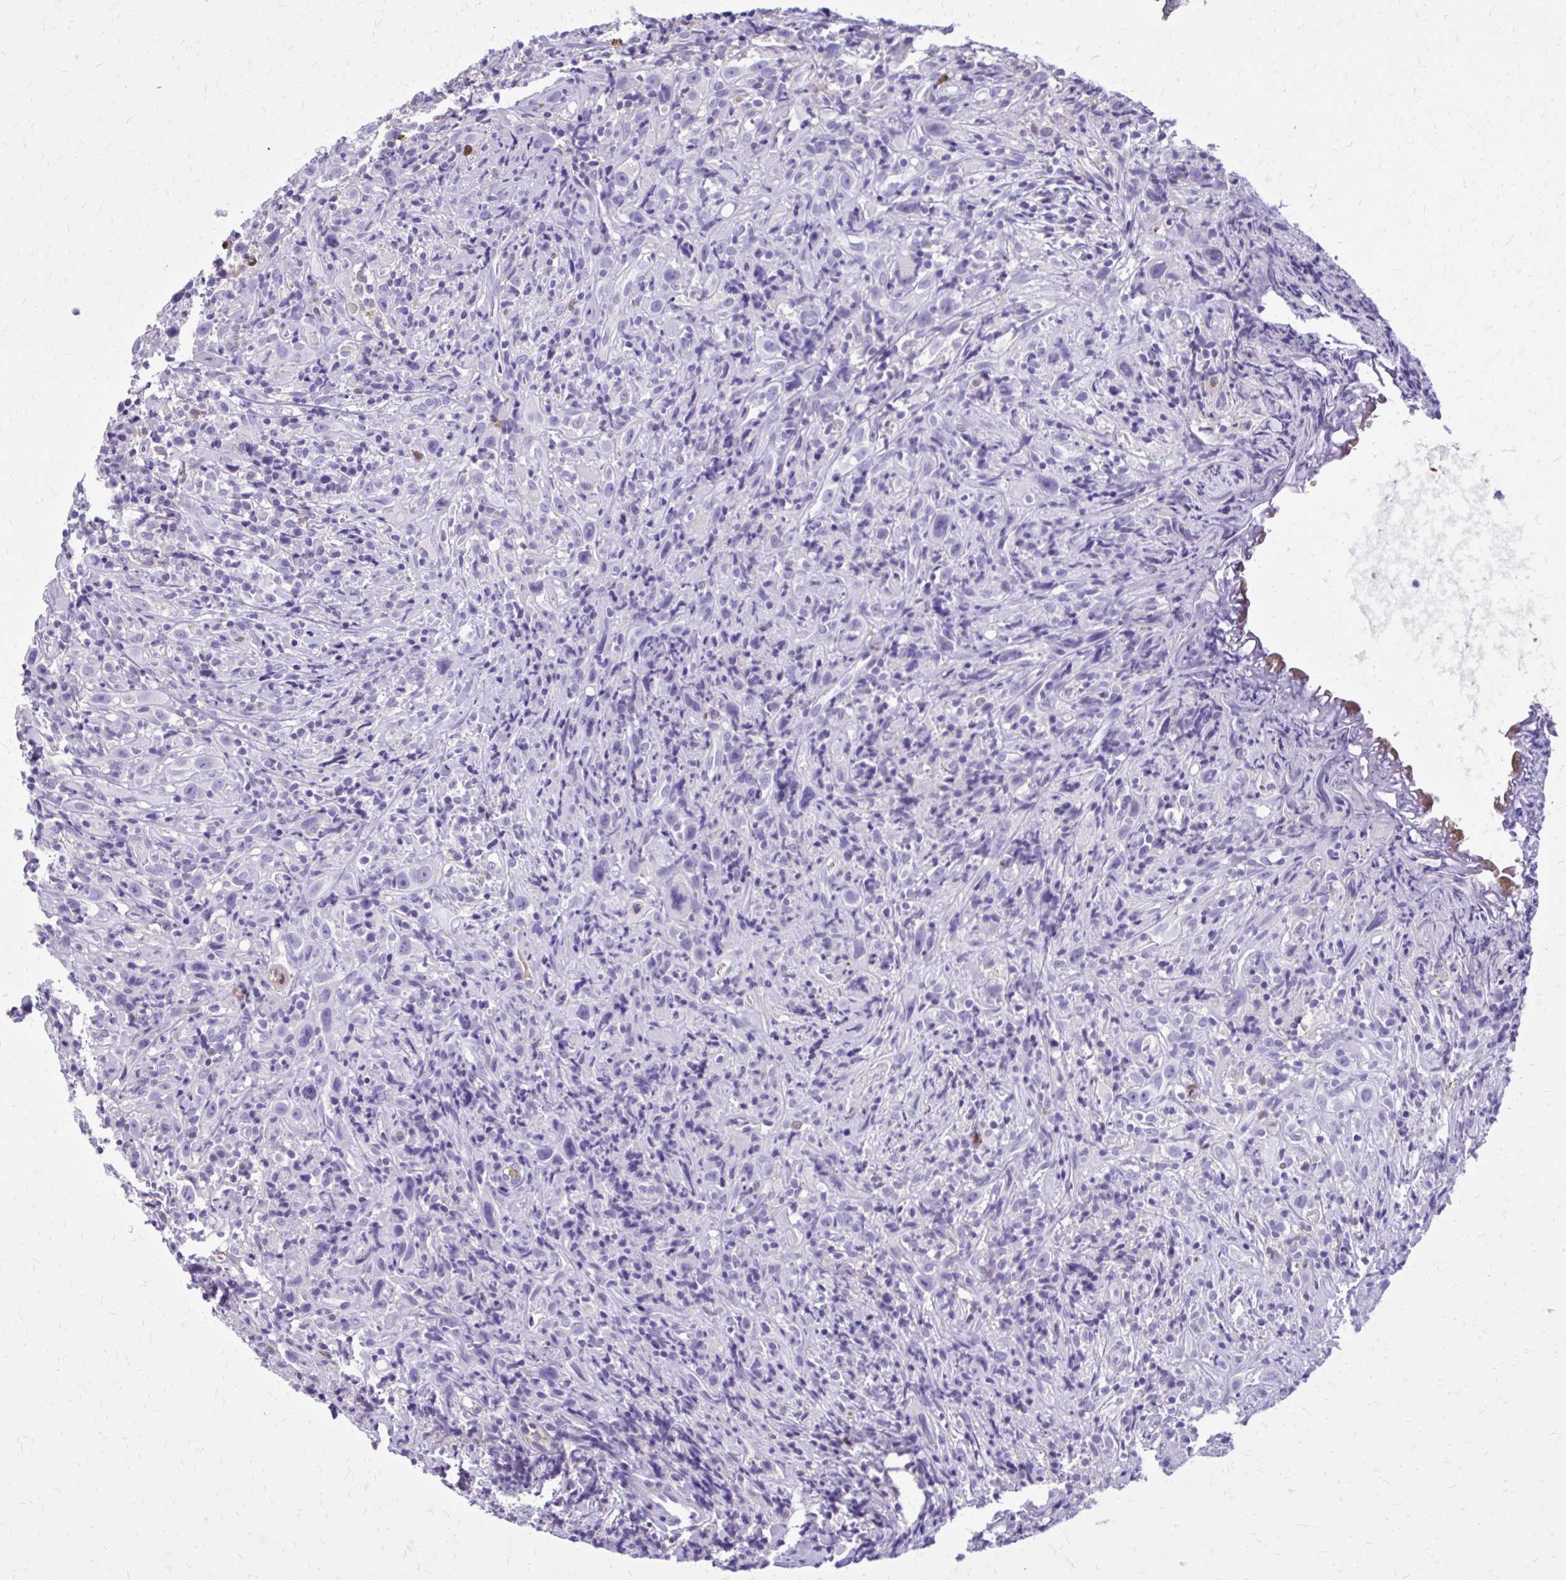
{"staining": {"intensity": "negative", "quantity": "none", "location": "none"}, "tissue": "head and neck cancer", "cell_type": "Tumor cells", "image_type": "cancer", "snomed": [{"axis": "morphology", "description": "Squamous cell carcinoma, NOS"}, {"axis": "topography", "description": "Head-Neck"}], "caption": "A photomicrograph of head and neck squamous cell carcinoma stained for a protein shows no brown staining in tumor cells.", "gene": "CAT", "patient": {"sex": "female", "age": 95}}